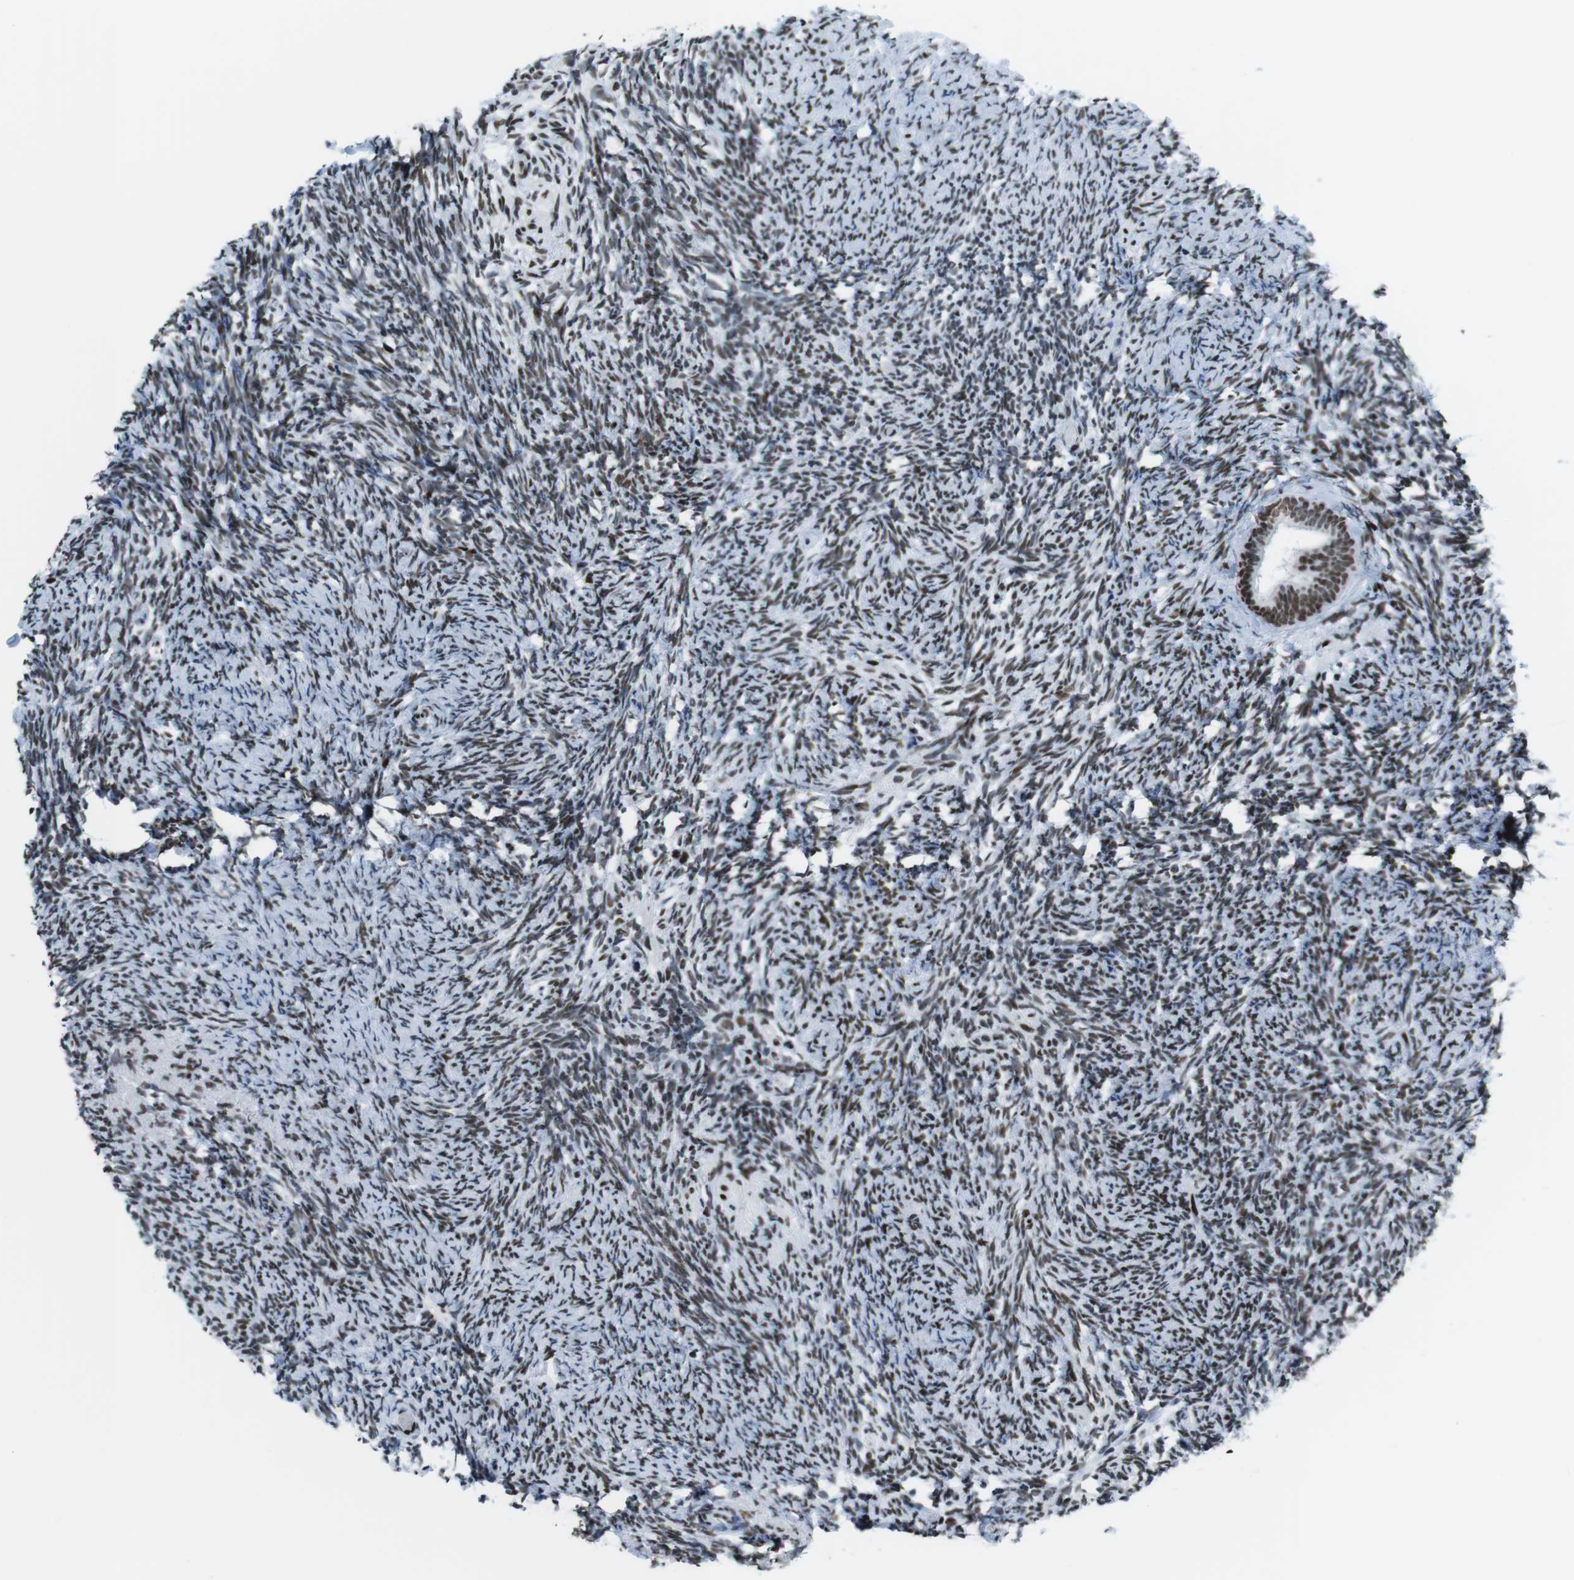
{"staining": {"intensity": "moderate", "quantity": ">75%", "location": "nuclear"}, "tissue": "ovary", "cell_type": "Ovarian stroma cells", "image_type": "normal", "snomed": [{"axis": "morphology", "description": "Normal tissue, NOS"}, {"axis": "topography", "description": "Ovary"}], "caption": "A brown stain shows moderate nuclear expression of a protein in ovarian stroma cells of benign human ovary.", "gene": "CITED2", "patient": {"sex": "female", "age": 60}}